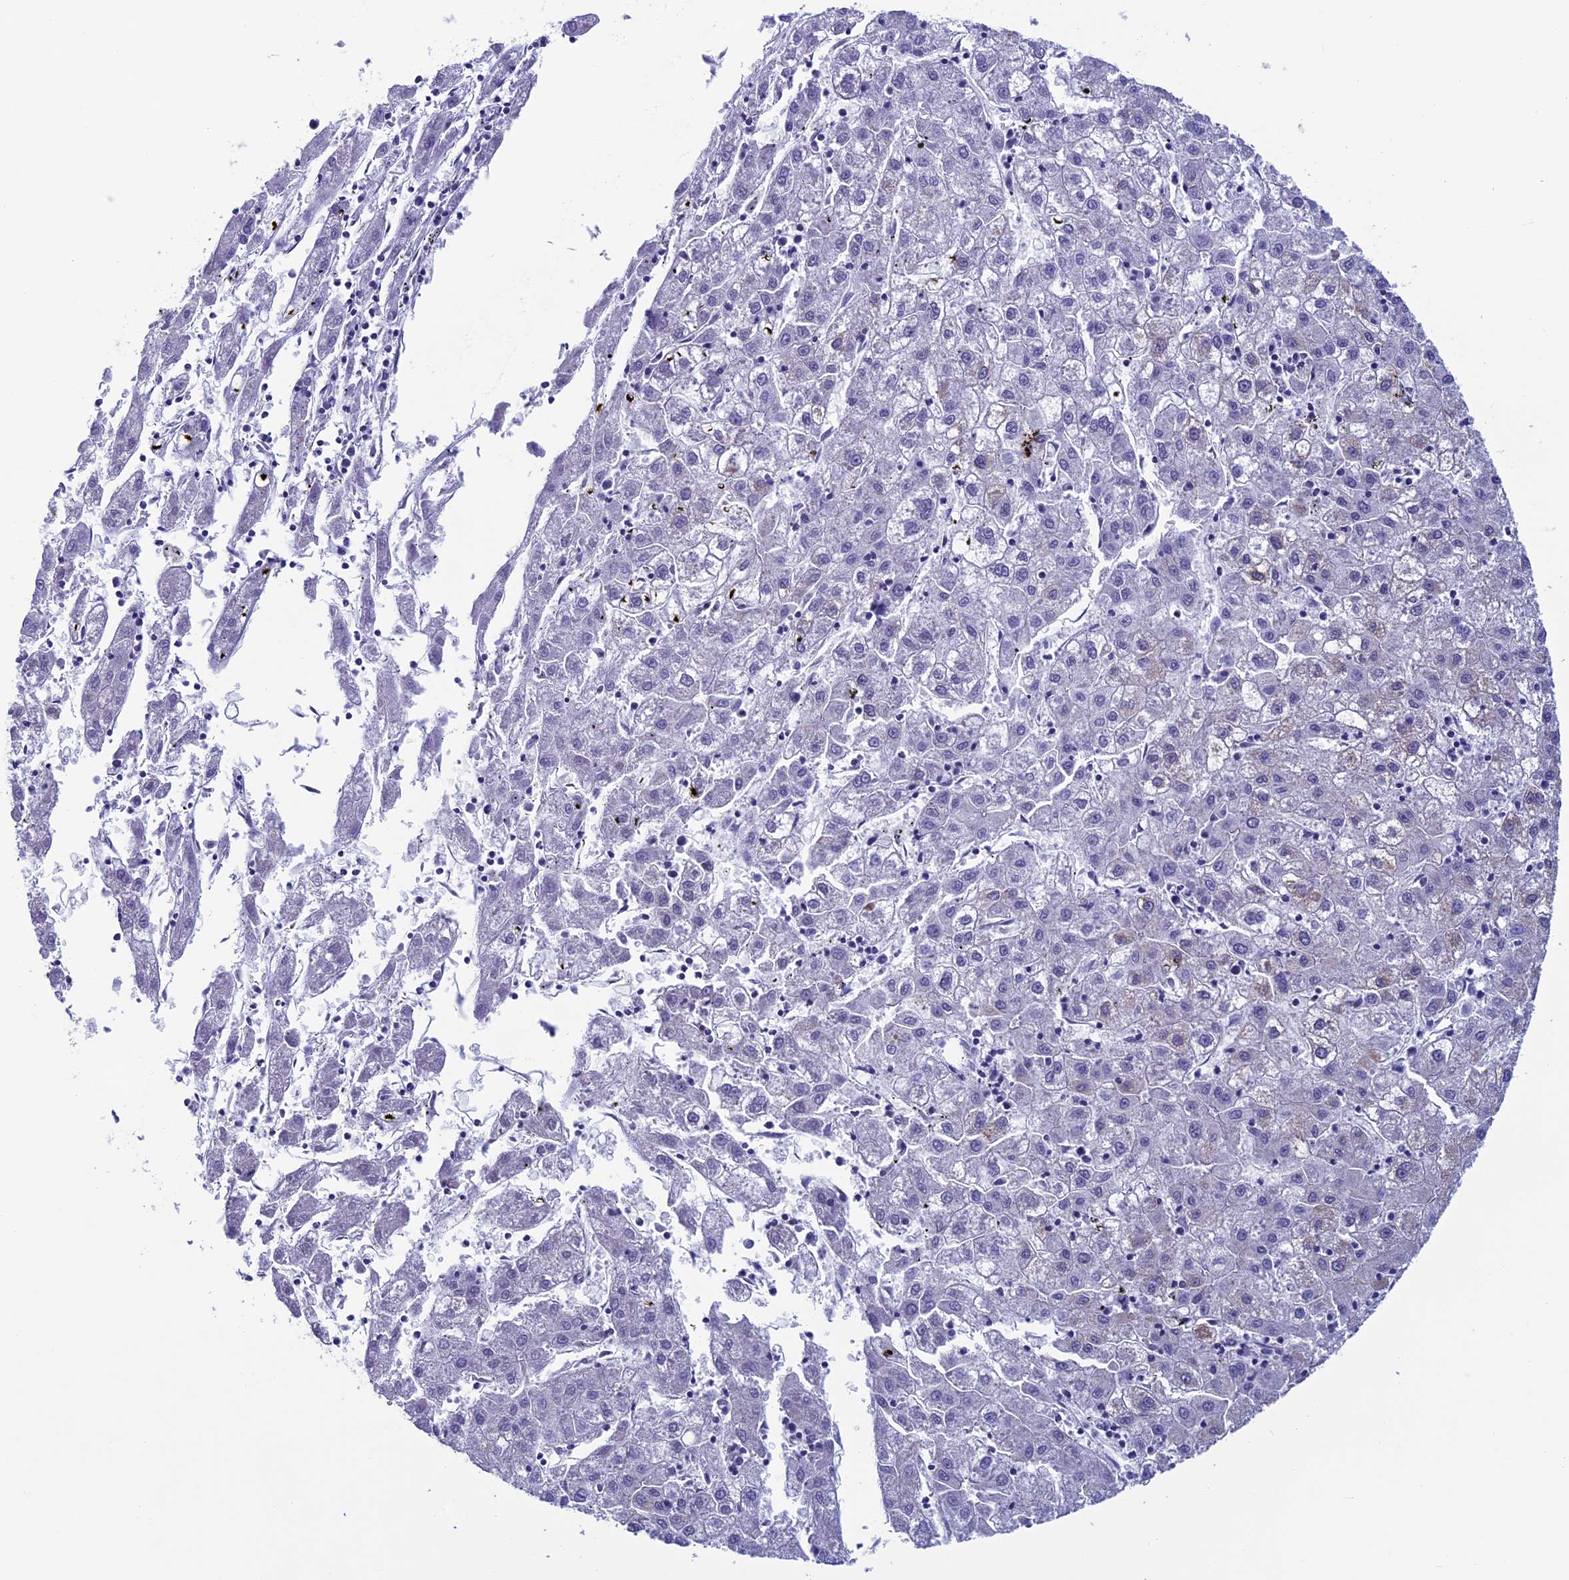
{"staining": {"intensity": "negative", "quantity": "none", "location": "none"}, "tissue": "liver cancer", "cell_type": "Tumor cells", "image_type": "cancer", "snomed": [{"axis": "morphology", "description": "Carcinoma, Hepatocellular, NOS"}, {"axis": "topography", "description": "Liver"}], "caption": "Hepatocellular carcinoma (liver) was stained to show a protein in brown. There is no significant staining in tumor cells. (DAB immunohistochemistry (IHC) visualized using brightfield microscopy, high magnification).", "gene": "MFSD12", "patient": {"sex": "male", "age": 72}}